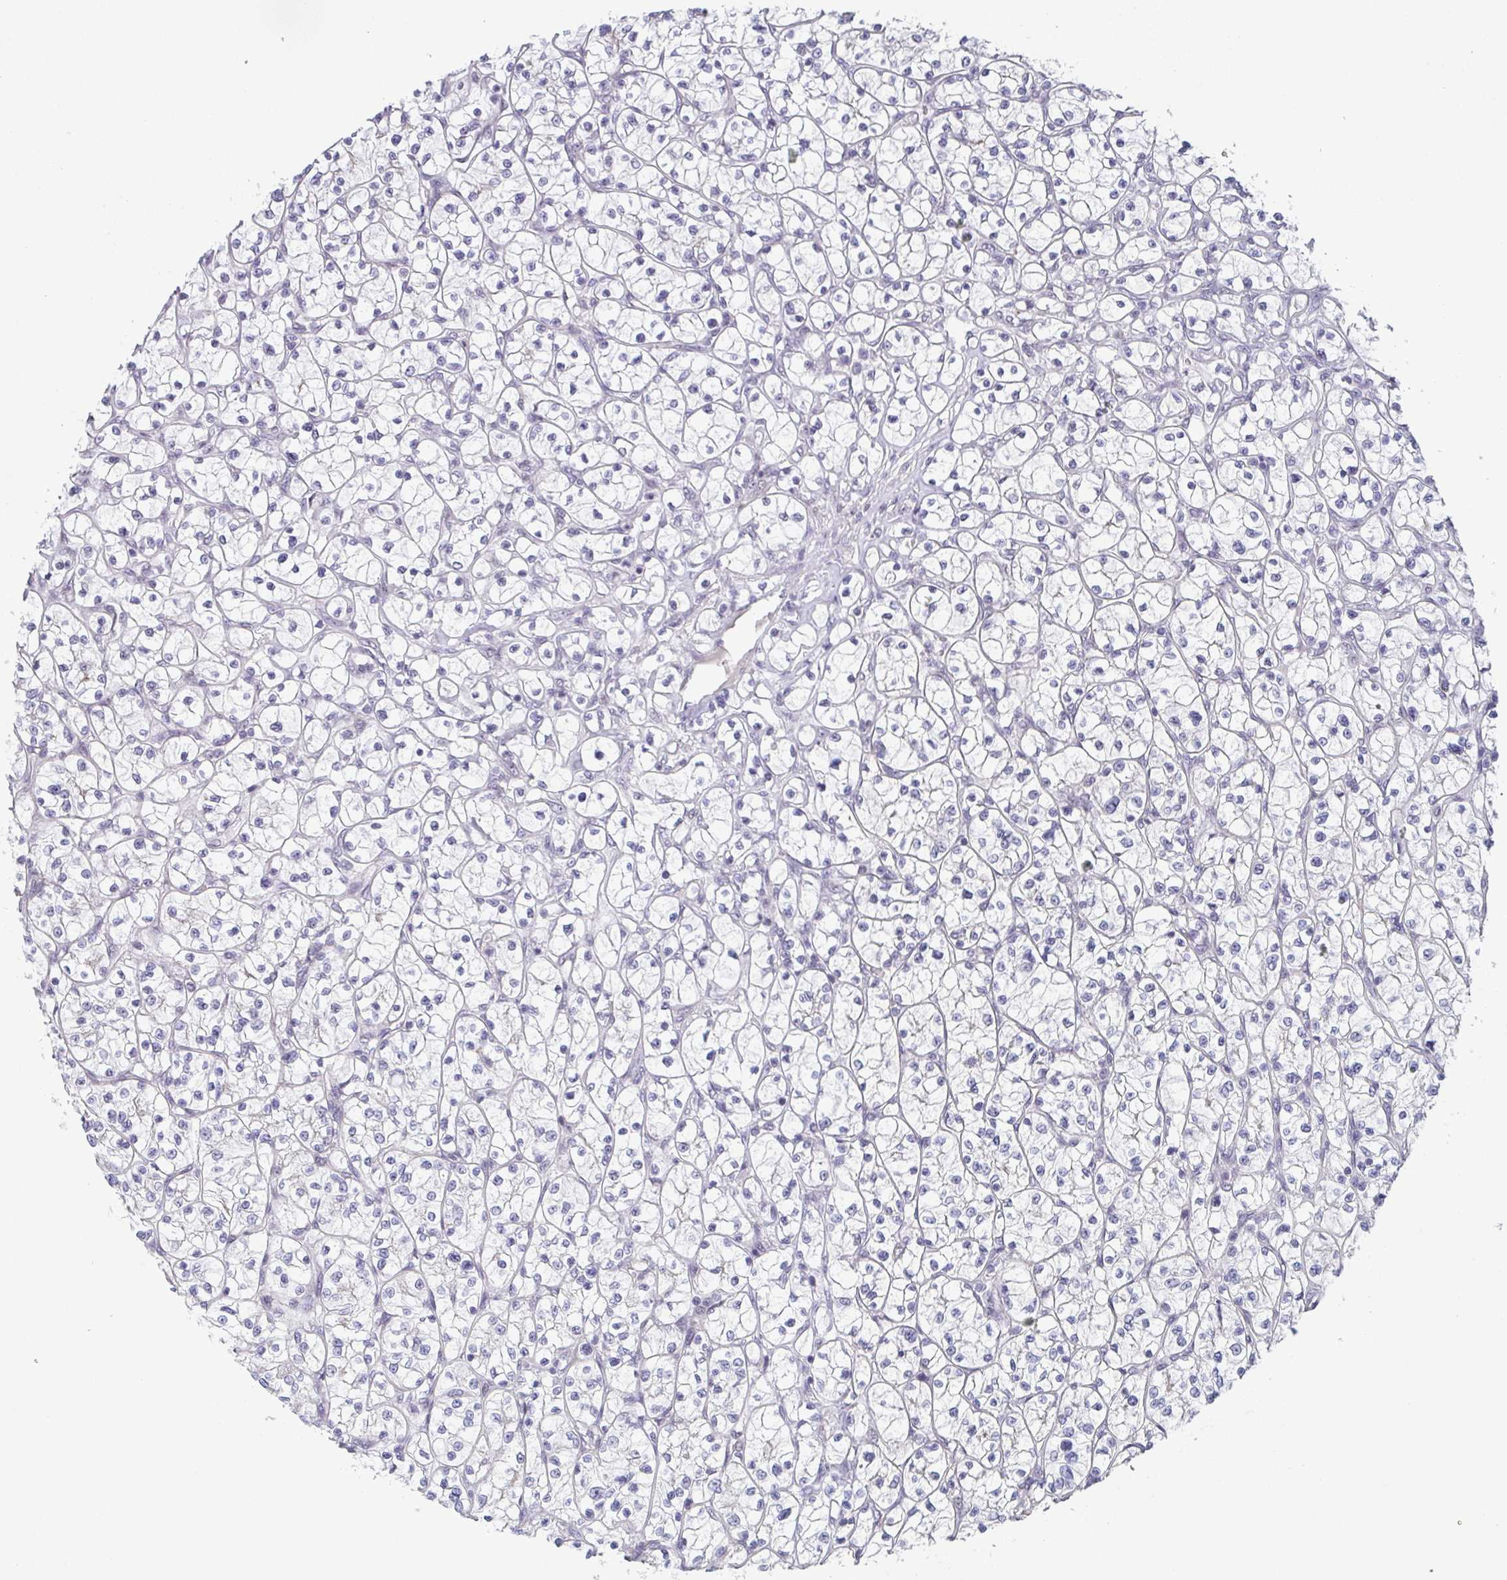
{"staining": {"intensity": "negative", "quantity": "none", "location": "none"}, "tissue": "renal cancer", "cell_type": "Tumor cells", "image_type": "cancer", "snomed": [{"axis": "morphology", "description": "Adenocarcinoma, NOS"}, {"axis": "topography", "description": "Kidney"}], "caption": "A micrograph of human renal adenocarcinoma is negative for staining in tumor cells.", "gene": "EXOSC7", "patient": {"sex": "female", "age": 64}}